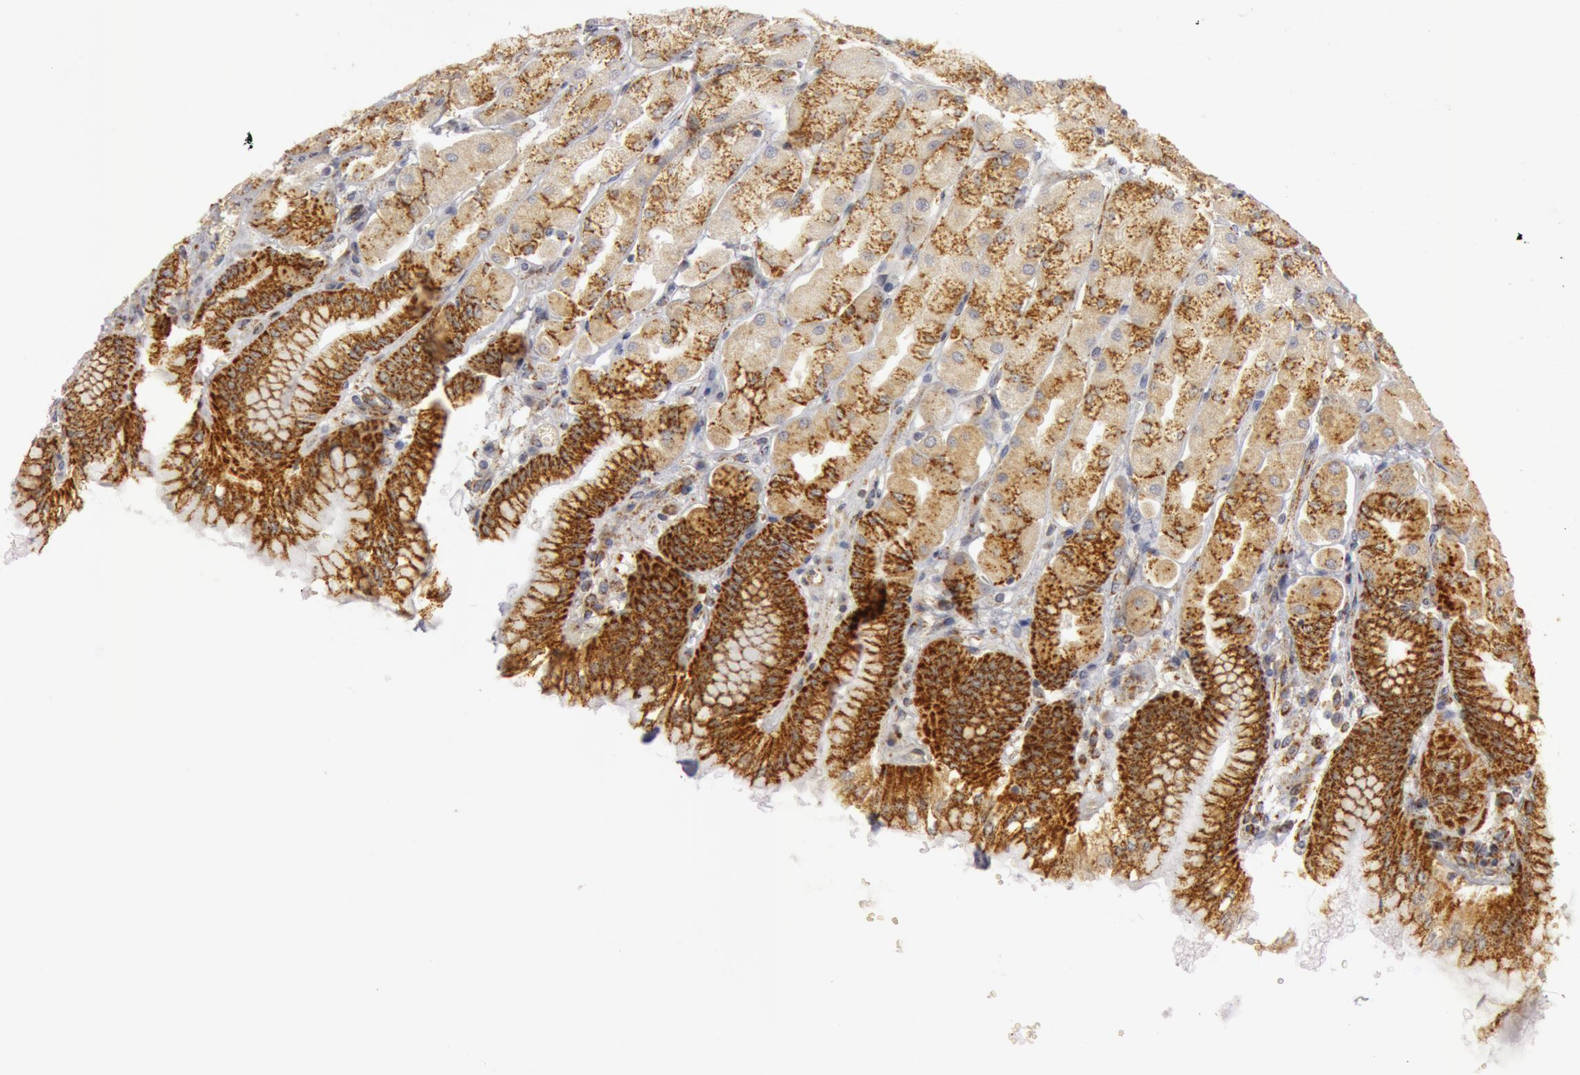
{"staining": {"intensity": "strong", "quantity": ">75%", "location": "cytoplasmic/membranous"}, "tissue": "stomach", "cell_type": "Glandular cells", "image_type": "normal", "snomed": [{"axis": "morphology", "description": "Normal tissue, NOS"}, {"axis": "topography", "description": "Stomach, upper"}], "caption": "Immunohistochemical staining of benign stomach displays strong cytoplasmic/membranous protein expression in about >75% of glandular cells. (brown staining indicates protein expression, while blue staining denotes nuclei).", "gene": "C7", "patient": {"sex": "female", "age": 56}}